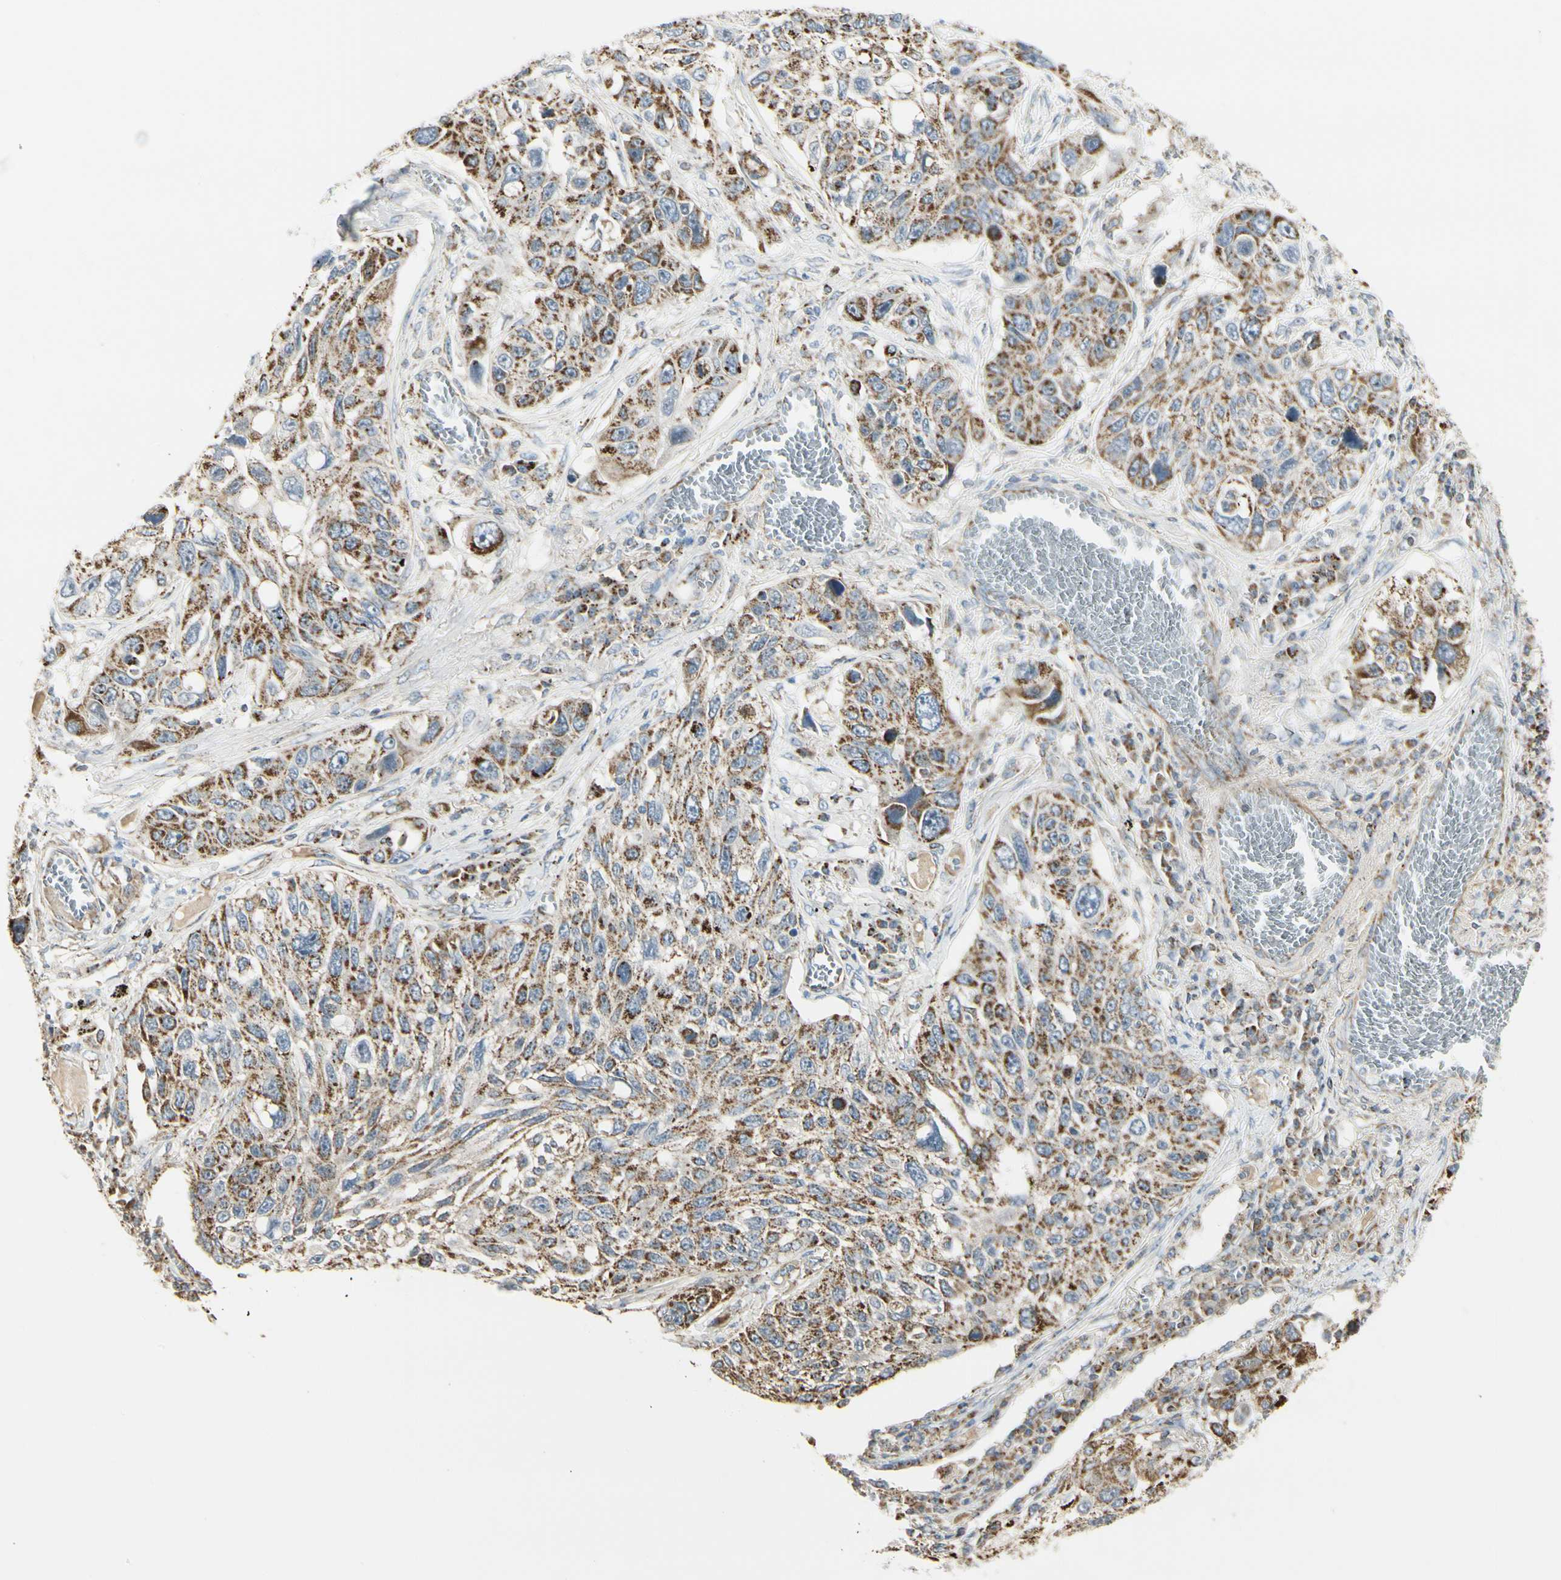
{"staining": {"intensity": "strong", "quantity": ">75%", "location": "cytoplasmic/membranous"}, "tissue": "lung cancer", "cell_type": "Tumor cells", "image_type": "cancer", "snomed": [{"axis": "morphology", "description": "Squamous cell carcinoma, NOS"}, {"axis": "topography", "description": "Lung"}], "caption": "Immunohistochemistry (IHC) histopathology image of neoplastic tissue: lung cancer stained using IHC exhibits high levels of strong protein expression localized specifically in the cytoplasmic/membranous of tumor cells, appearing as a cytoplasmic/membranous brown color.", "gene": "ANKS6", "patient": {"sex": "male", "age": 71}}